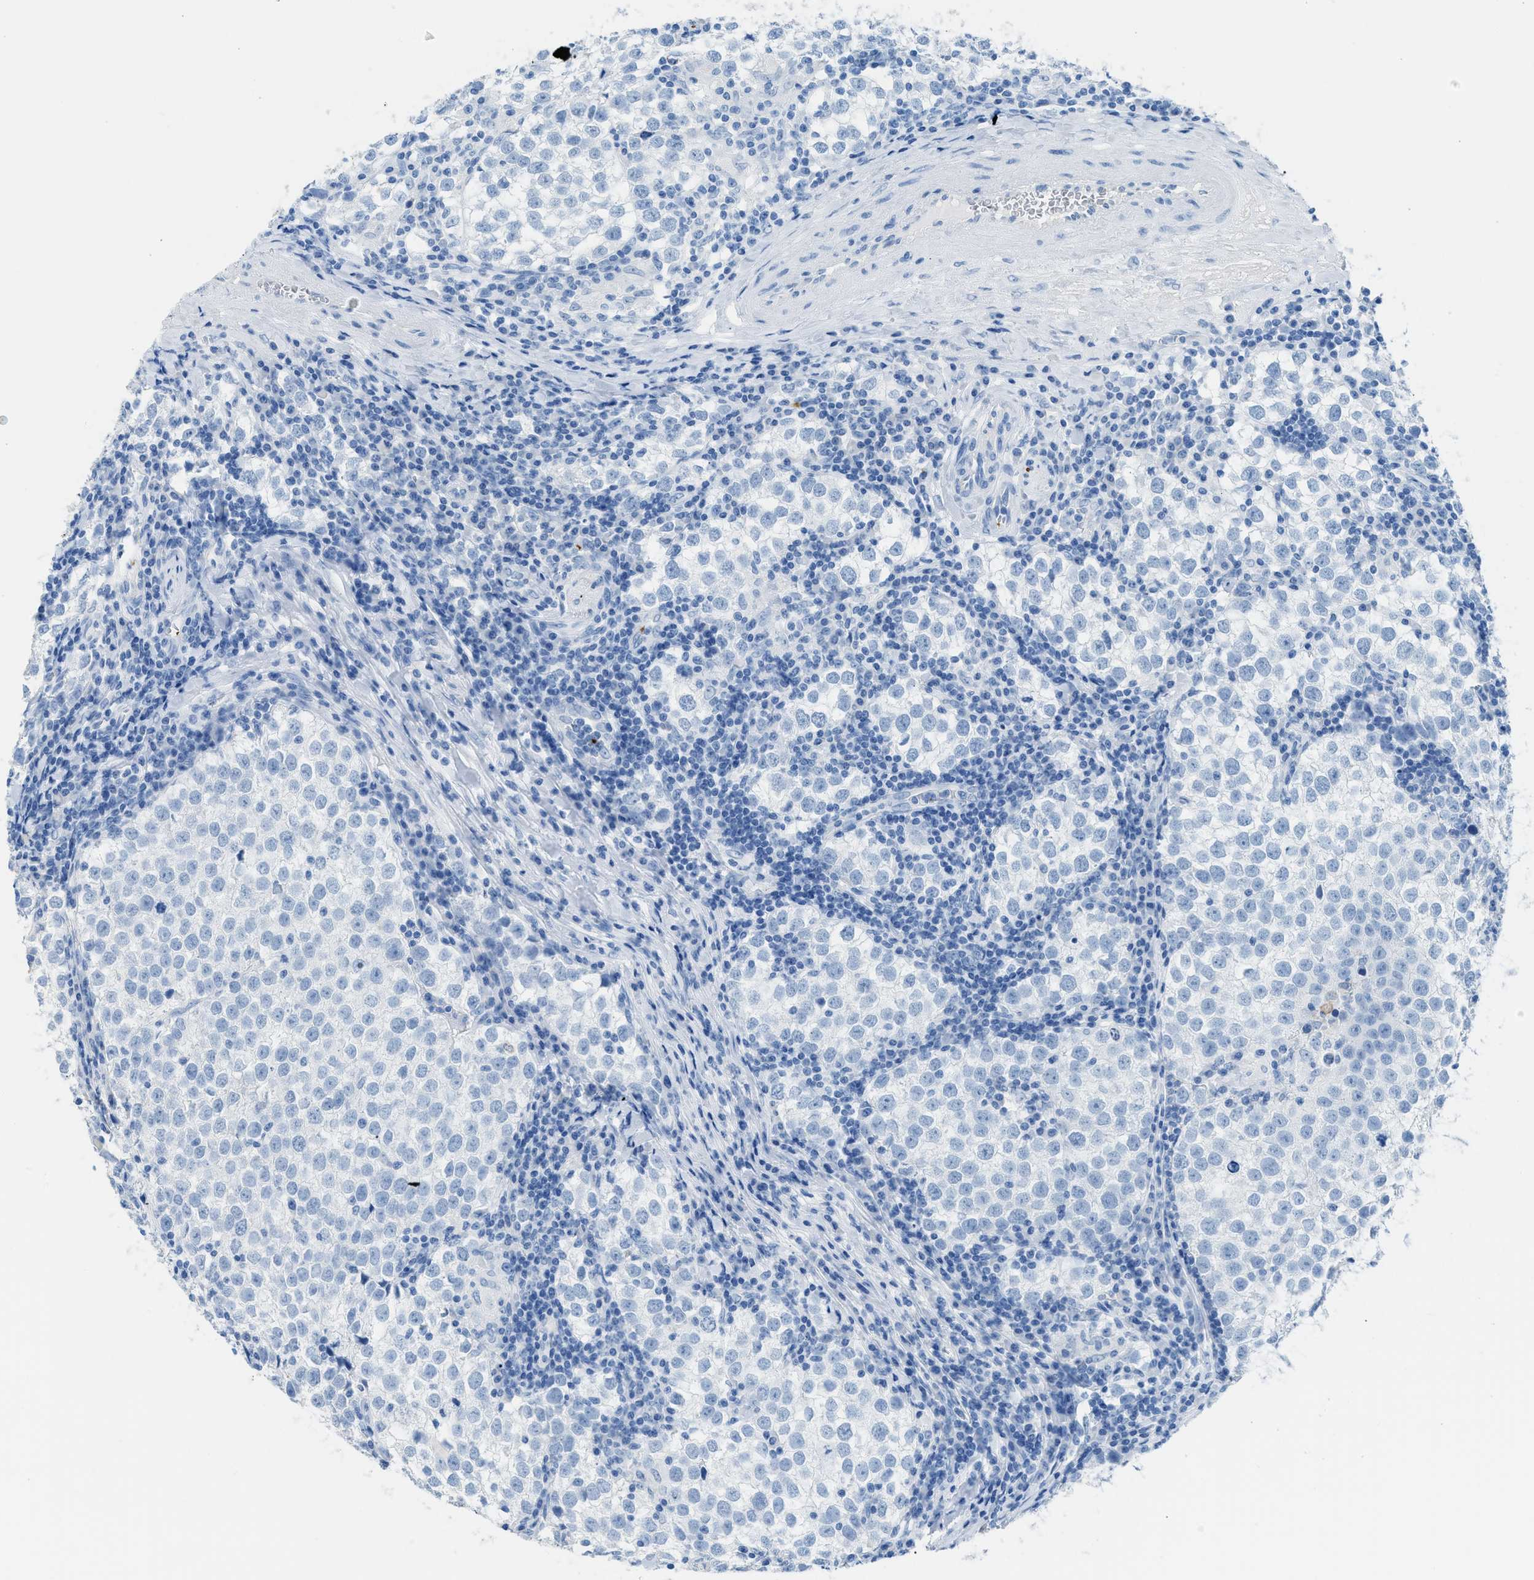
{"staining": {"intensity": "negative", "quantity": "none", "location": "none"}, "tissue": "testis cancer", "cell_type": "Tumor cells", "image_type": "cancer", "snomed": [{"axis": "morphology", "description": "Seminoma, NOS"}, {"axis": "morphology", "description": "Carcinoma, Embryonal, NOS"}, {"axis": "topography", "description": "Testis"}], "caption": "The image reveals no significant expression in tumor cells of testis cancer. (DAB (3,3'-diaminobenzidine) immunohistochemistry (IHC), high magnification).", "gene": "FAIM2", "patient": {"sex": "male", "age": 36}}